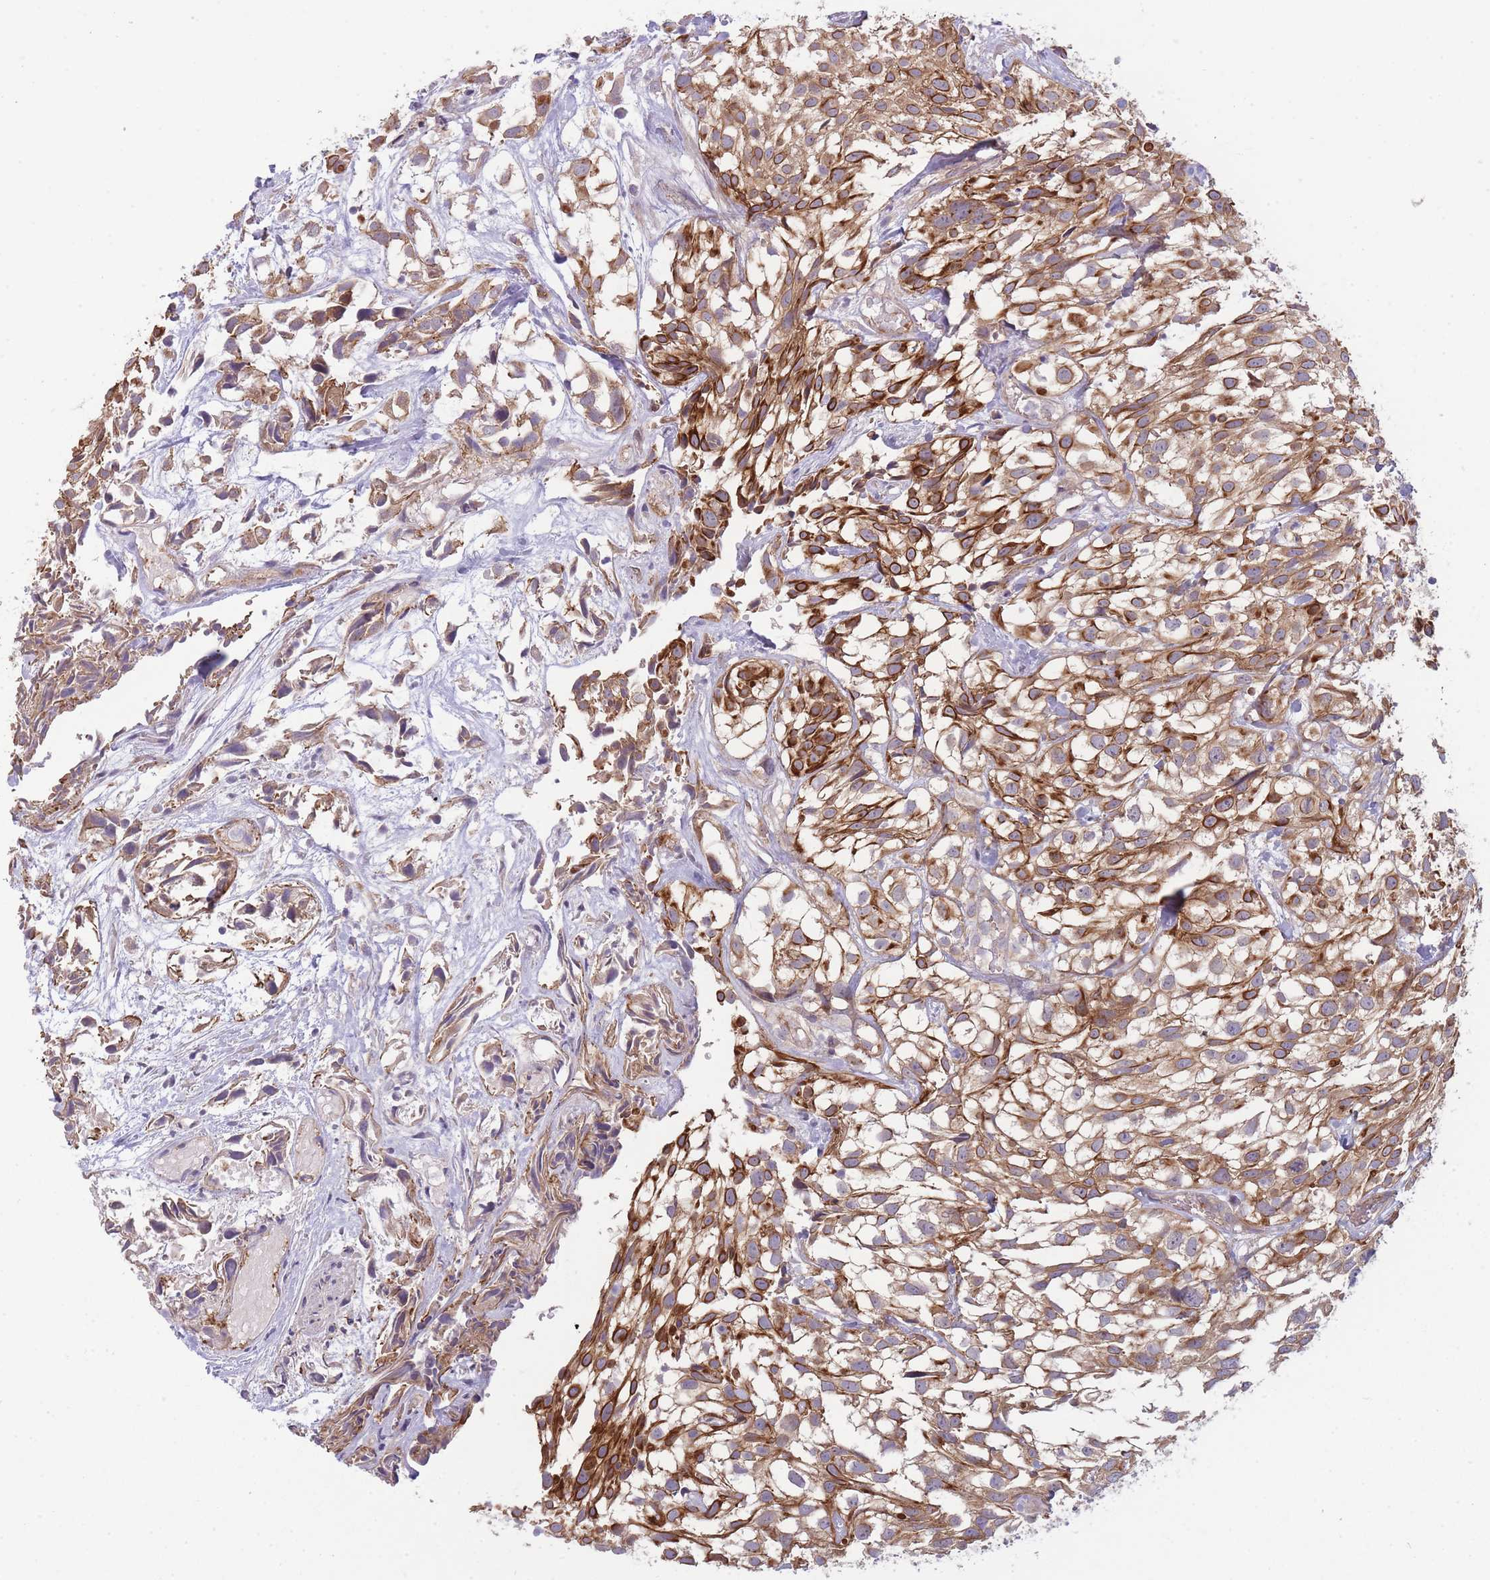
{"staining": {"intensity": "strong", "quantity": "25%-75%", "location": "cytoplasmic/membranous"}, "tissue": "urothelial cancer", "cell_type": "Tumor cells", "image_type": "cancer", "snomed": [{"axis": "morphology", "description": "Urothelial carcinoma, High grade"}, {"axis": "topography", "description": "Urinary bladder"}], "caption": "Immunohistochemical staining of human urothelial carcinoma (high-grade) displays high levels of strong cytoplasmic/membranous protein expression in approximately 25%-75% of tumor cells. The staining is performed using DAB brown chromogen to label protein expression. The nuclei are counter-stained blue using hematoxylin.", "gene": "PFDN6", "patient": {"sex": "male", "age": 56}}